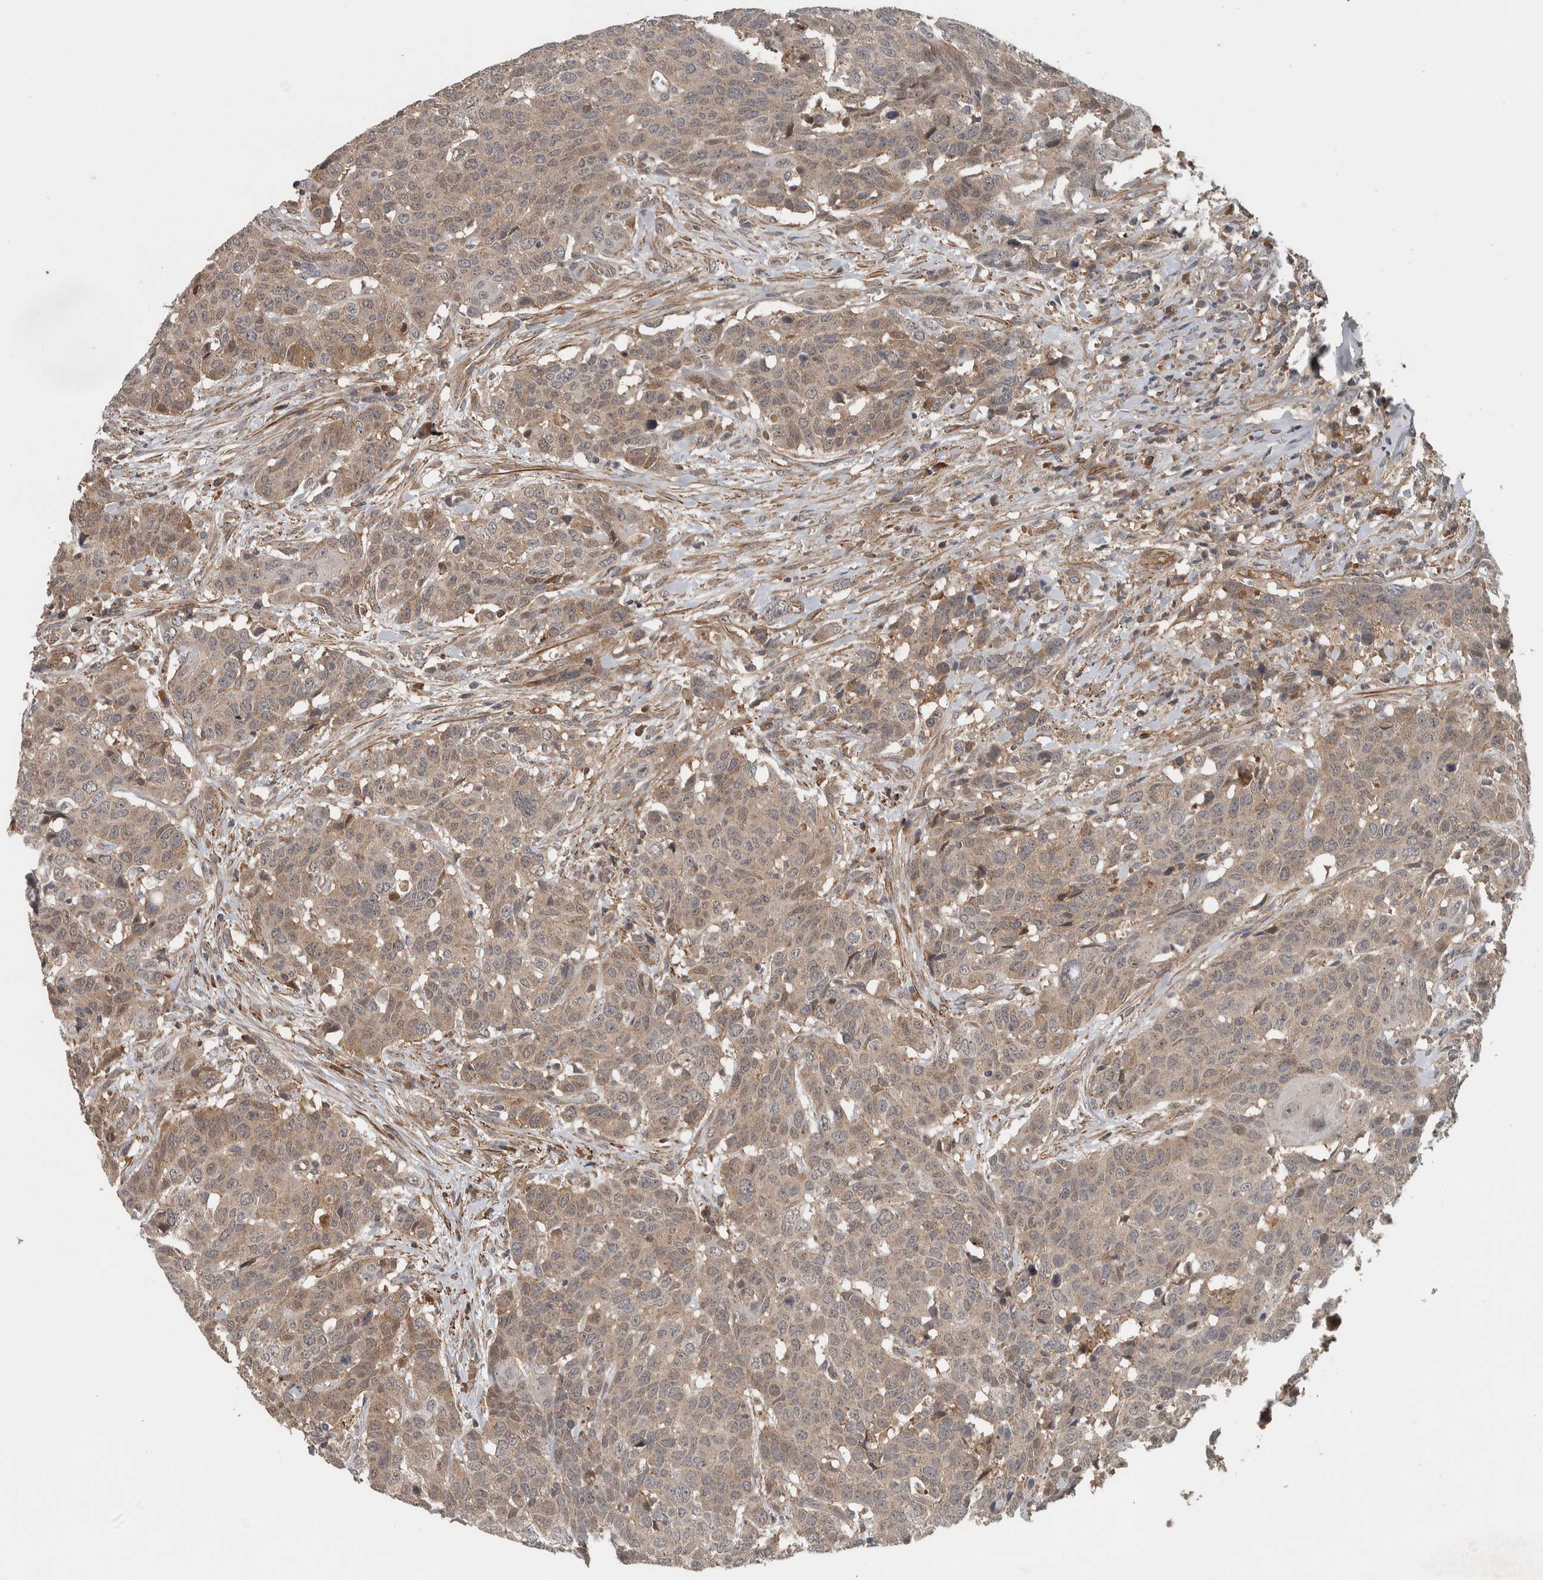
{"staining": {"intensity": "weak", "quantity": ">75%", "location": "cytoplasmic/membranous"}, "tissue": "head and neck cancer", "cell_type": "Tumor cells", "image_type": "cancer", "snomed": [{"axis": "morphology", "description": "Squamous cell carcinoma, NOS"}, {"axis": "topography", "description": "Head-Neck"}], "caption": "Human head and neck squamous cell carcinoma stained with a brown dye reveals weak cytoplasmic/membranous positive expression in approximately >75% of tumor cells.", "gene": "LBHD1", "patient": {"sex": "male", "age": 66}}